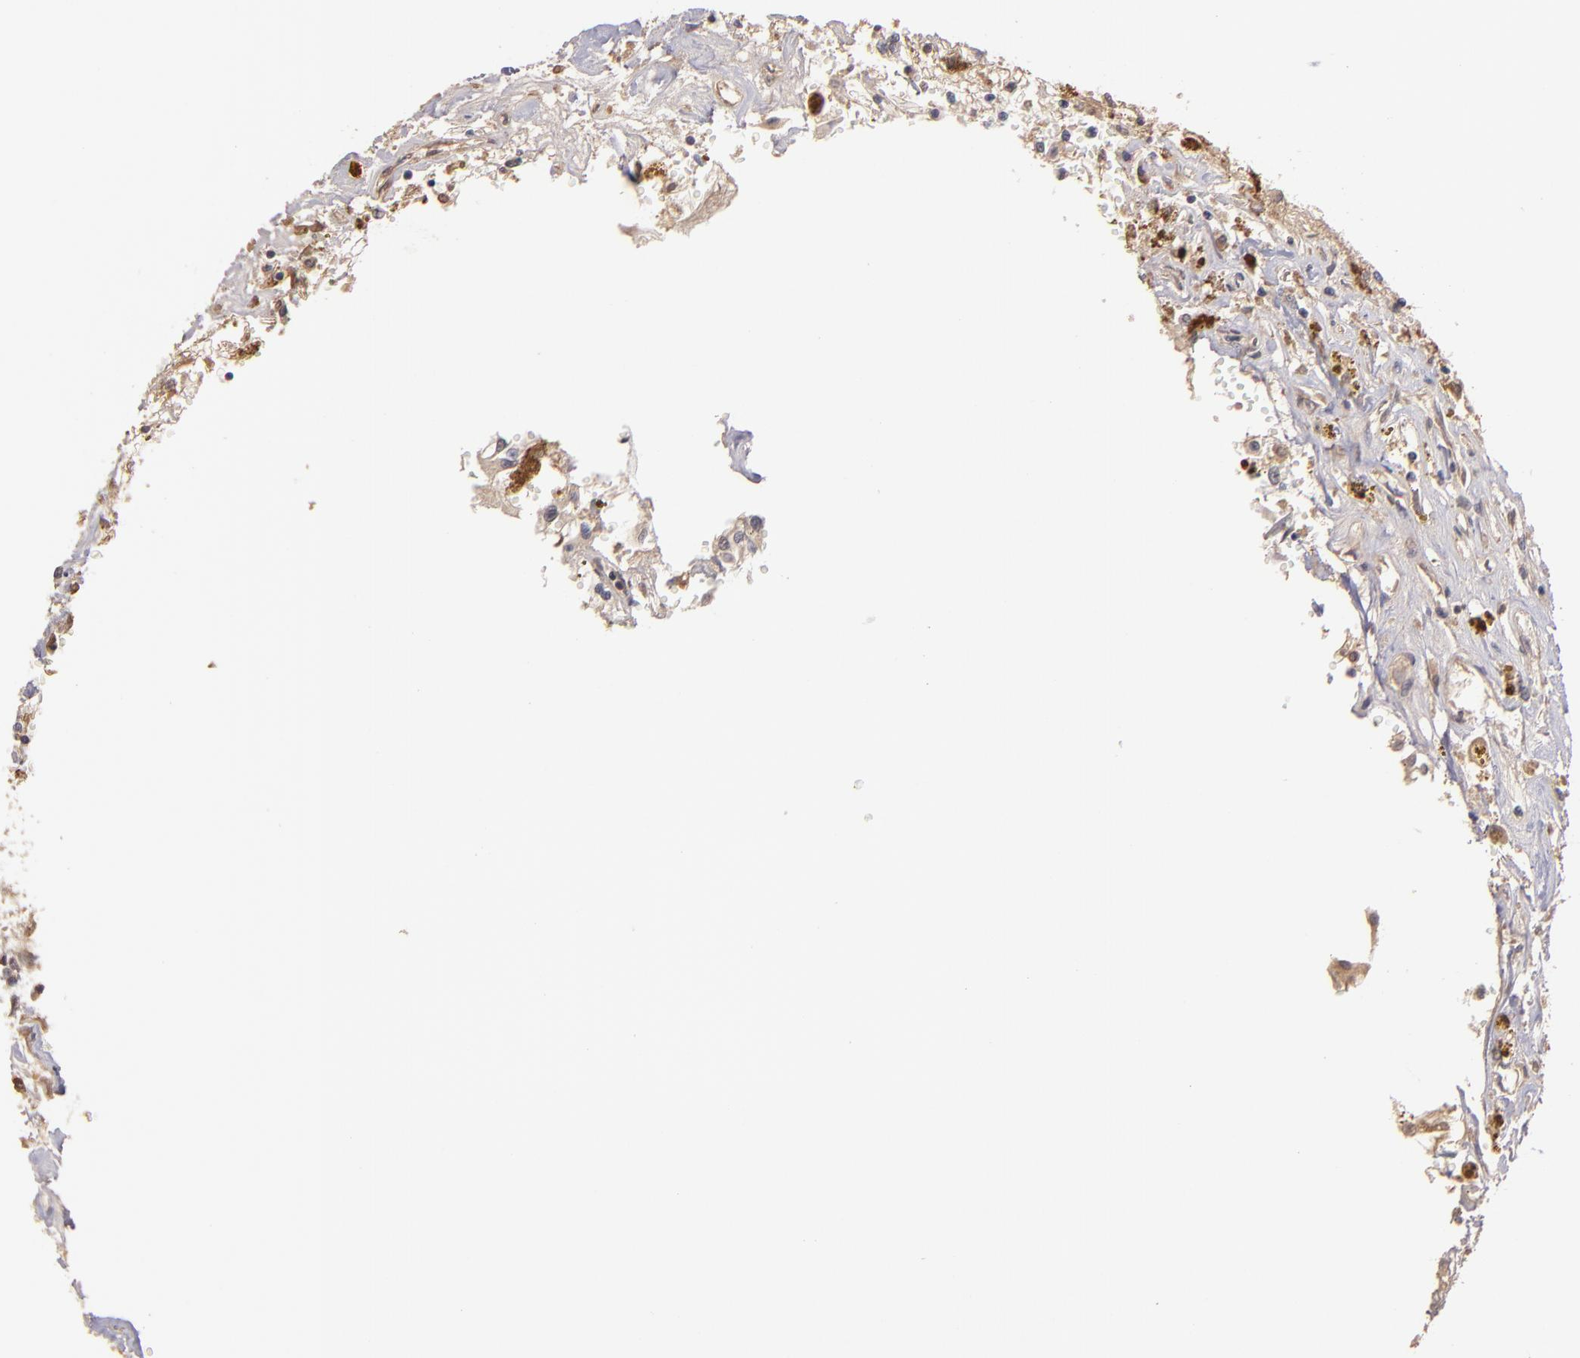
{"staining": {"intensity": "weak", "quantity": "<25%", "location": "cytoplasmic/membranous"}, "tissue": "renal cancer", "cell_type": "Tumor cells", "image_type": "cancer", "snomed": [{"axis": "morphology", "description": "Adenocarcinoma, NOS"}, {"axis": "topography", "description": "Kidney"}], "caption": "Tumor cells show no significant protein expression in renal cancer (adenocarcinoma).", "gene": "UPF3B", "patient": {"sex": "male", "age": 78}}